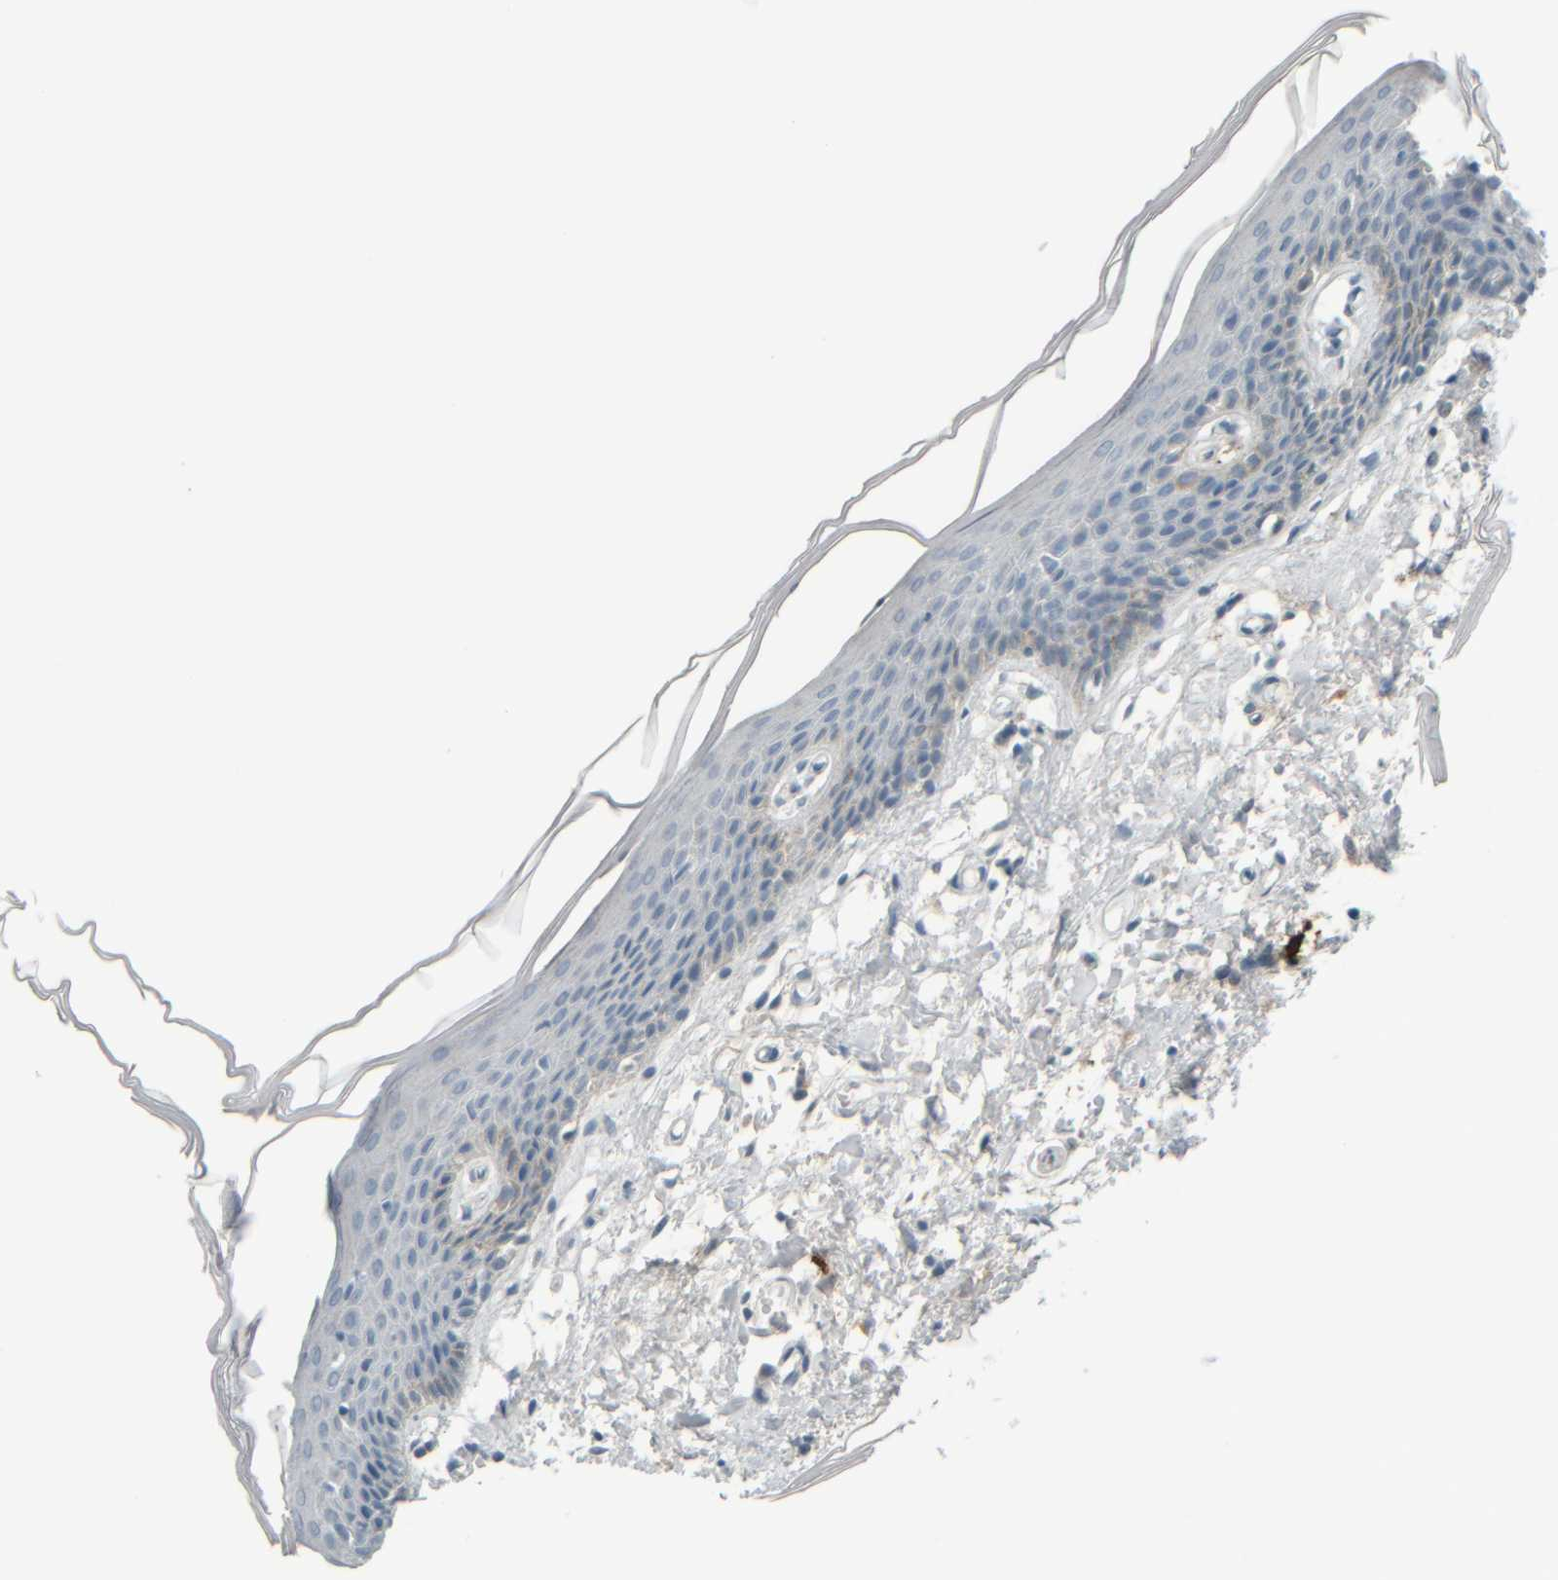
{"staining": {"intensity": "negative", "quantity": "none", "location": "none"}, "tissue": "skin", "cell_type": "Epidermal cells", "image_type": "normal", "snomed": [{"axis": "morphology", "description": "Normal tissue, NOS"}, {"axis": "topography", "description": "Vulva"}], "caption": "Protein analysis of benign skin shows no significant positivity in epidermal cells. (DAB (3,3'-diaminobenzidine) IHC with hematoxylin counter stain).", "gene": "TPSAB1", "patient": {"sex": "female", "age": 54}}